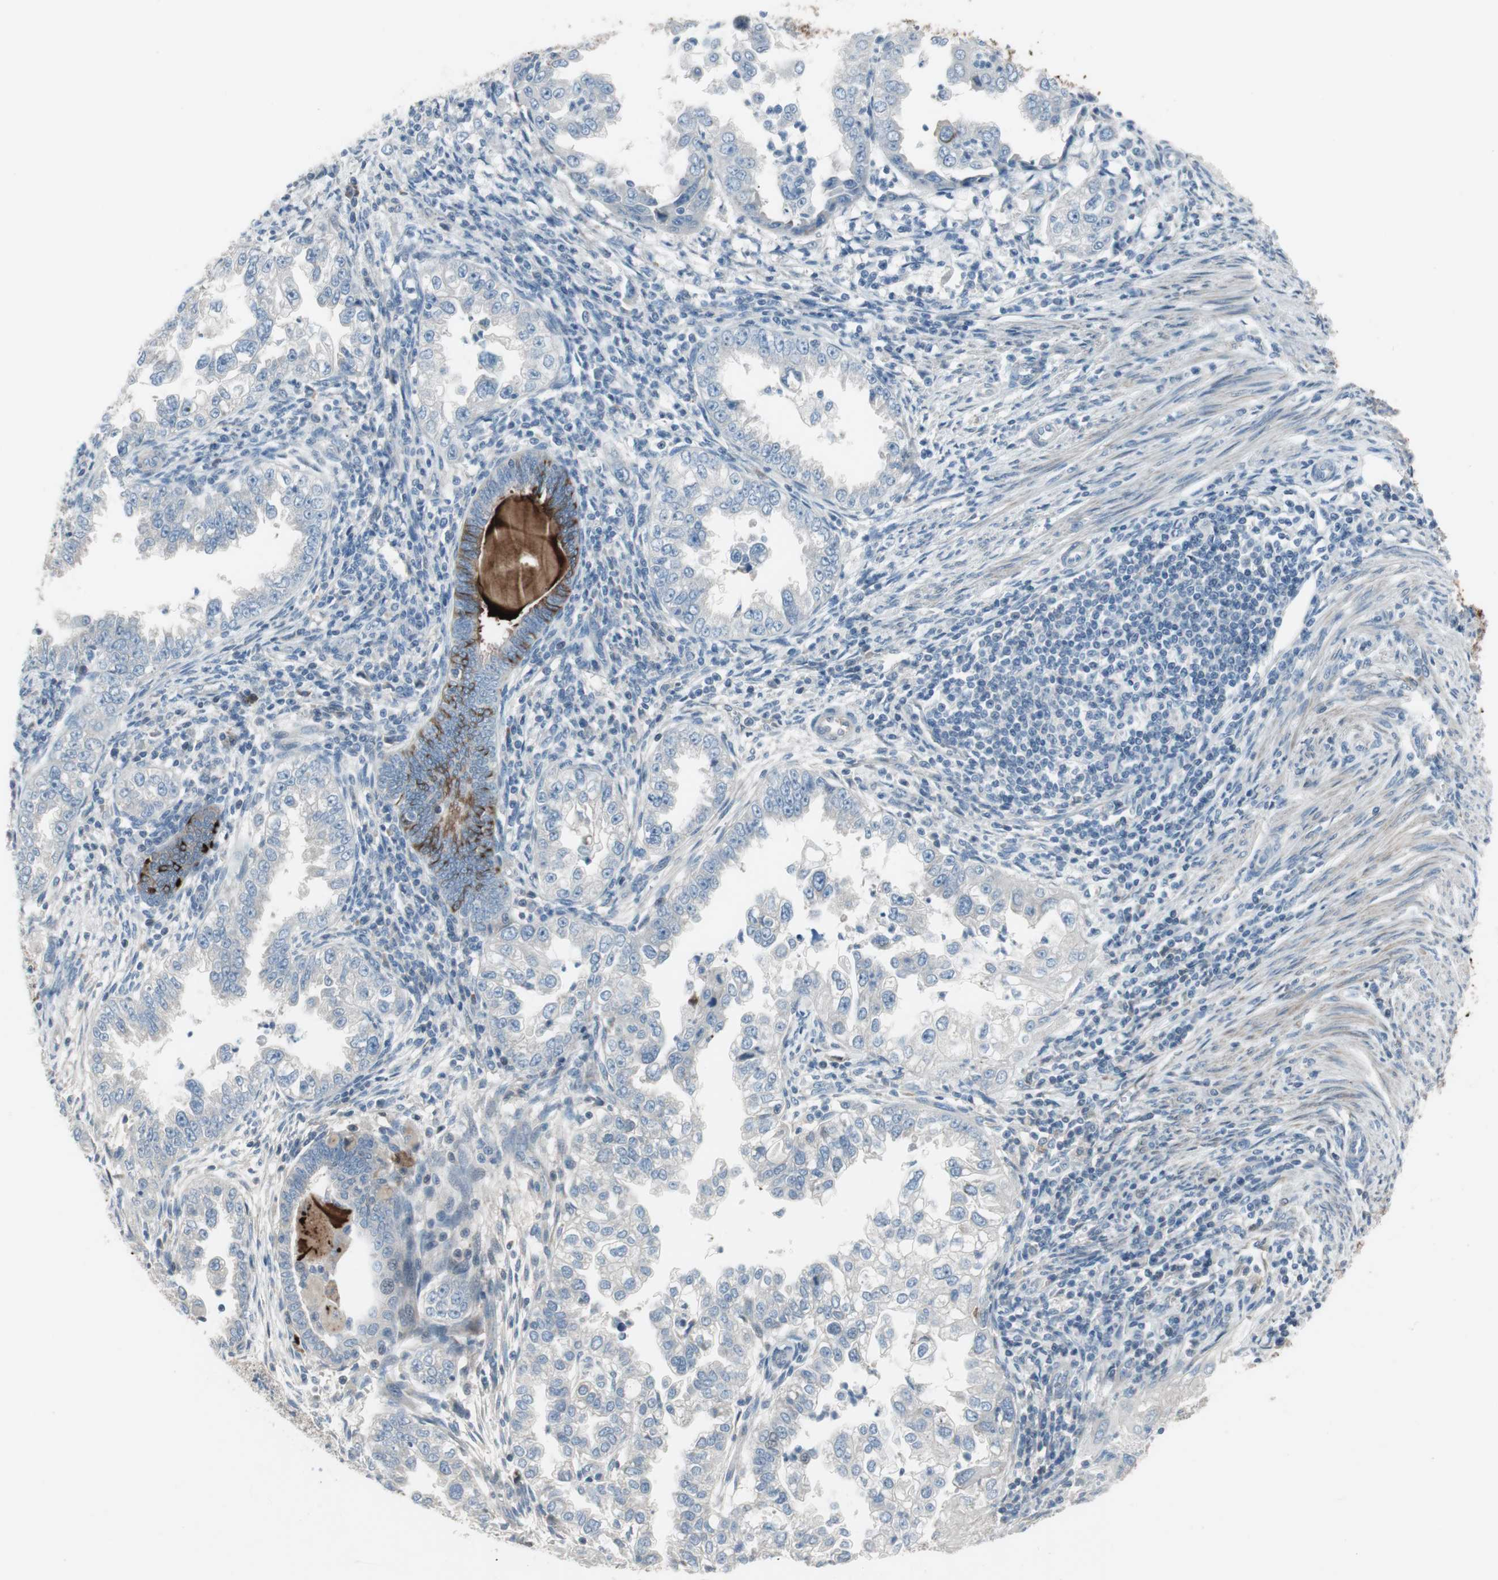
{"staining": {"intensity": "strong", "quantity": "<25%", "location": "cytoplasmic/membranous"}, "tissue": "endometrial cancer", "cell_type": "Tumor cells", "image_type": "cancer", "snomed": [{"axis": "morphology", "description": "Adenocarcinoma, NOS"}, {"axis": "topography", "description": "Endometrium"}], "caption": "Immunohistochemical staining of adenocarcinoma (endometrial) shows medium levels of strong cytoplasmic/membranous protein staining in about <25% of tumor cells.", "gene": "PIGR", "patient": {"sex": "female", "age": 85}}